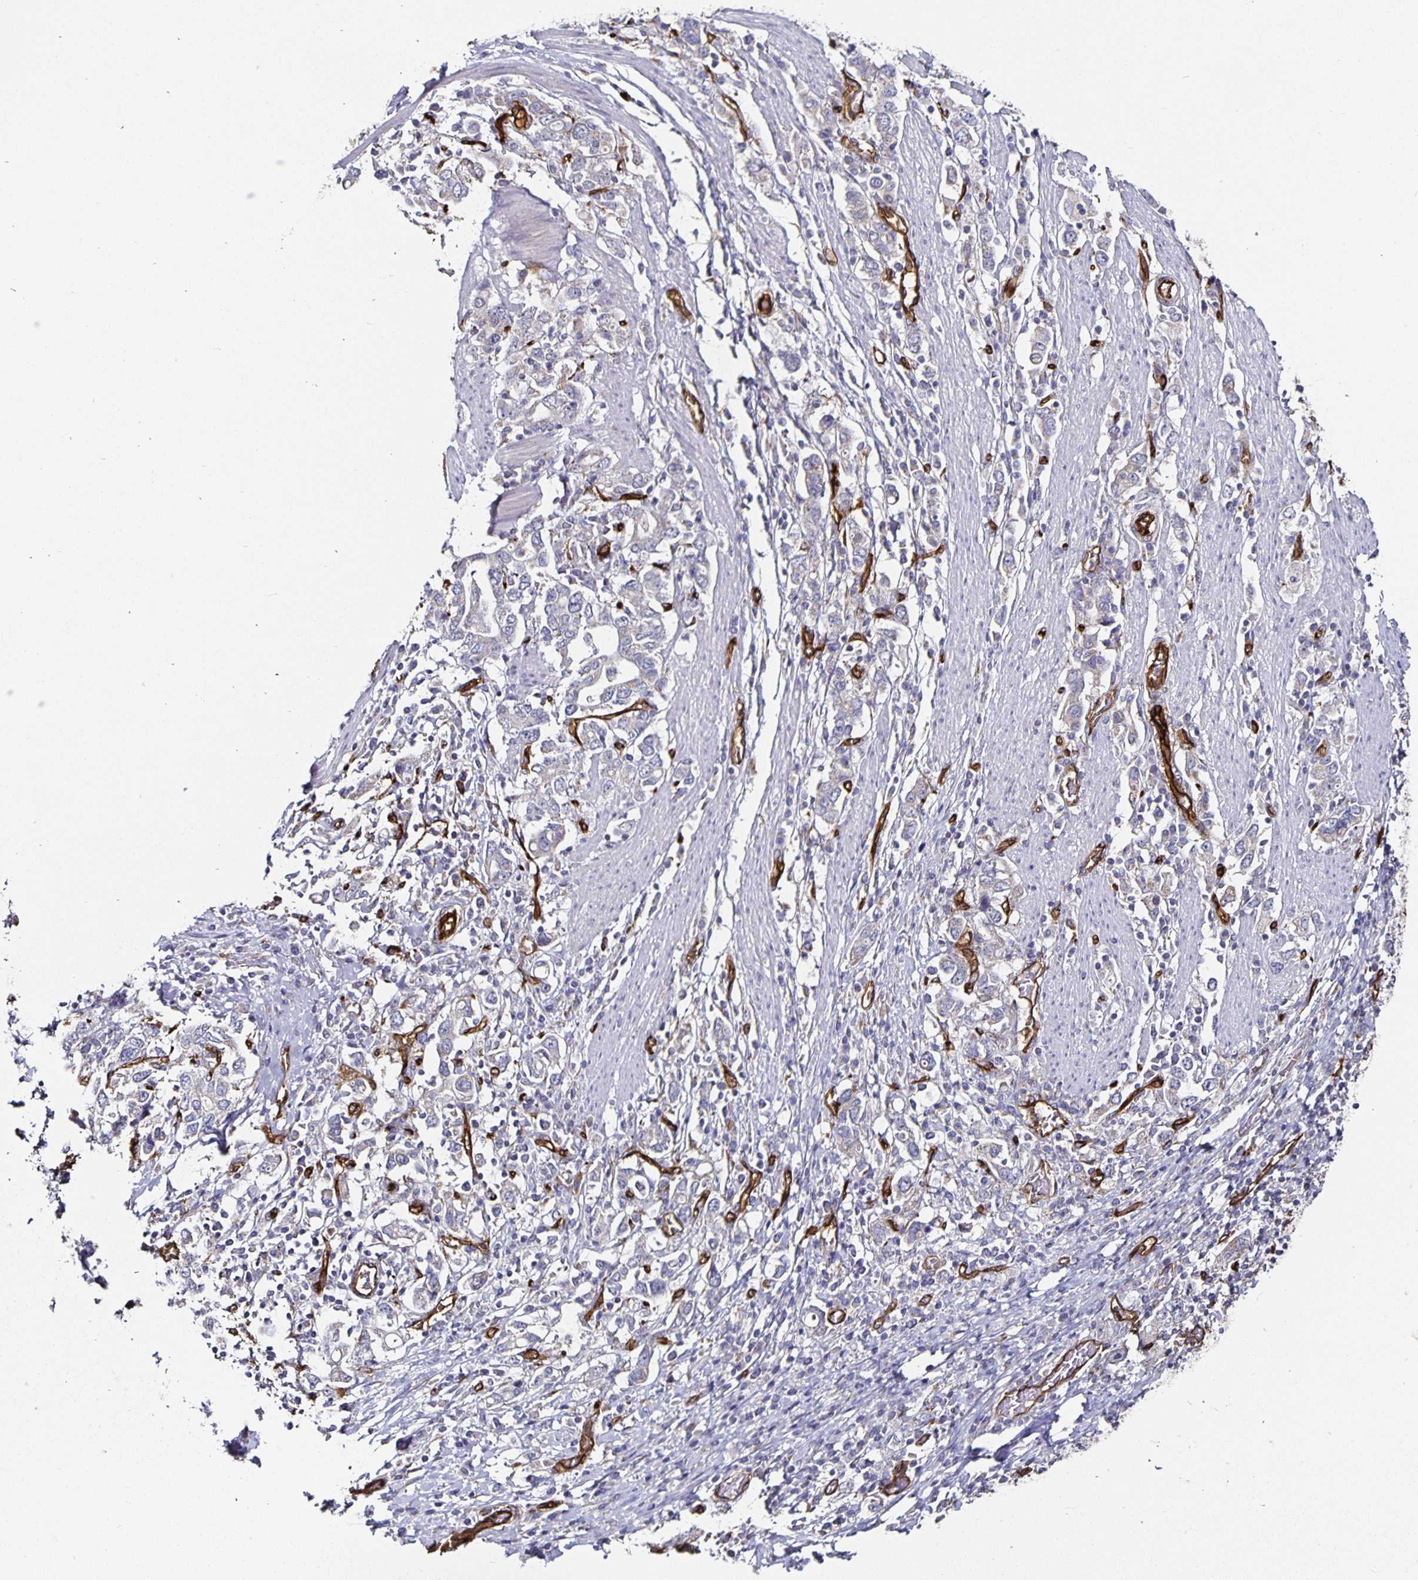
{"staining": {"intensity": "negative", "quantity": "none", "location": "none"}, "tissue": "stomach cancer", "cell_type": "Tumor cells", "image_type": "cancer", "snomed": [{"axis": "morphology", "description": "Adenocarcinoma, NOS"}, {"axis": "topography", "description": "Stomach, upper"}, {"axis": "topography", "description": "Stomach"}], "caption": "High magnification brightfield microscopy of stomach cancer (adenocarcinoma) stained with DAB (brown) and counterstained with hematoxylin (blue): tumor cells show no significant expression.", "gene": "PODXL", "patient": {"sex": "male", "age": 62}}